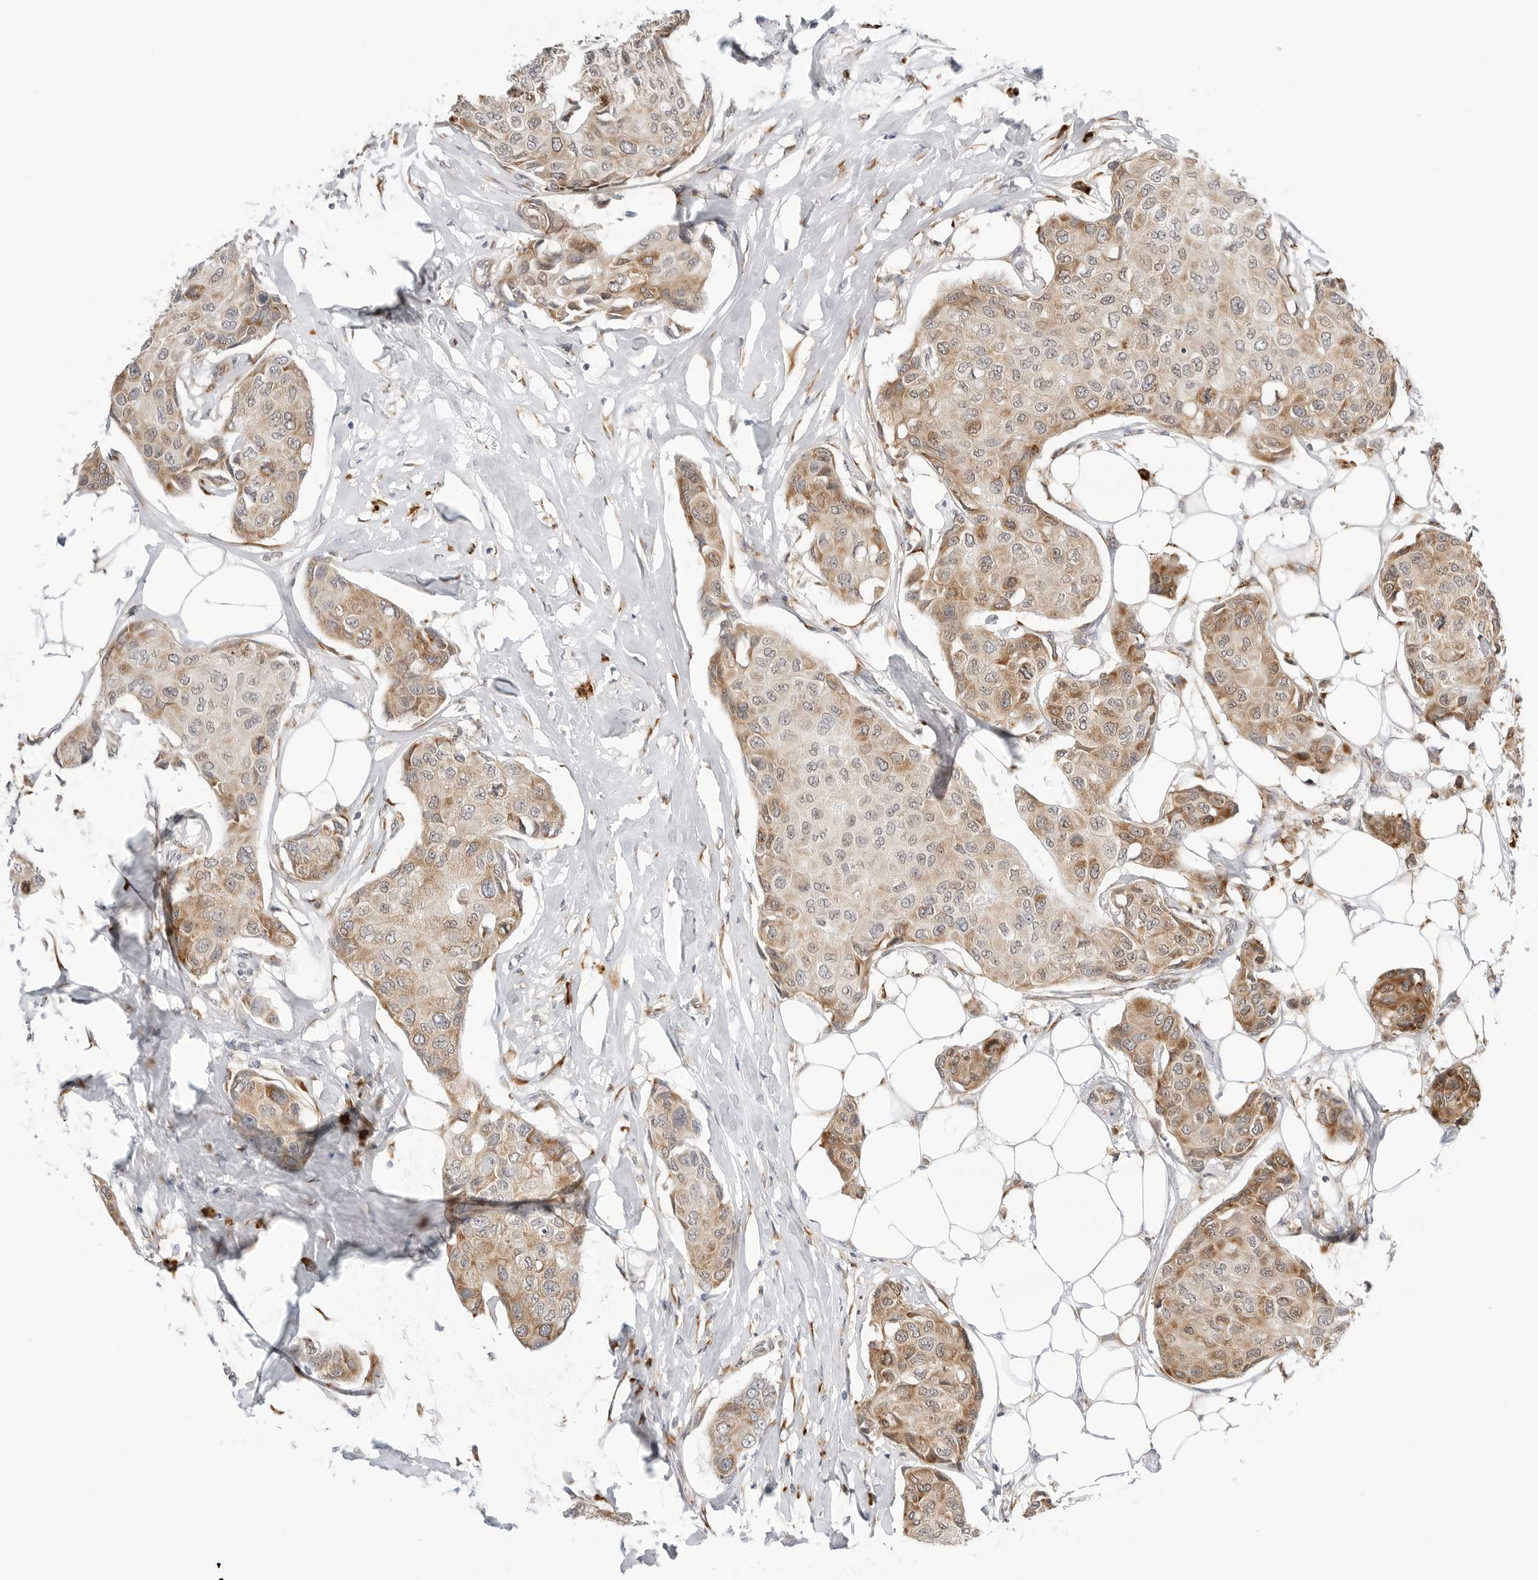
{"staining": {"intensity": "moderate", "quantity": "25%-75%", "location": "cytoplasmic/membranous"}, "tissue": "breast cancer", "cell_type": "Tumor cells", "image_type": "cancer", "snomed": [{"axis": "morphology", "description": "Duct carcinoma"}, {"axis": "topography", "description": "Breast"}], "caption": "Human breast cancer (infiltrating ductal carcinoma) stained with a protein marker exhibits moderate staining in tumor cells.", "gene": "RPN1", "patient": {"sex": "female", "age": 80}}